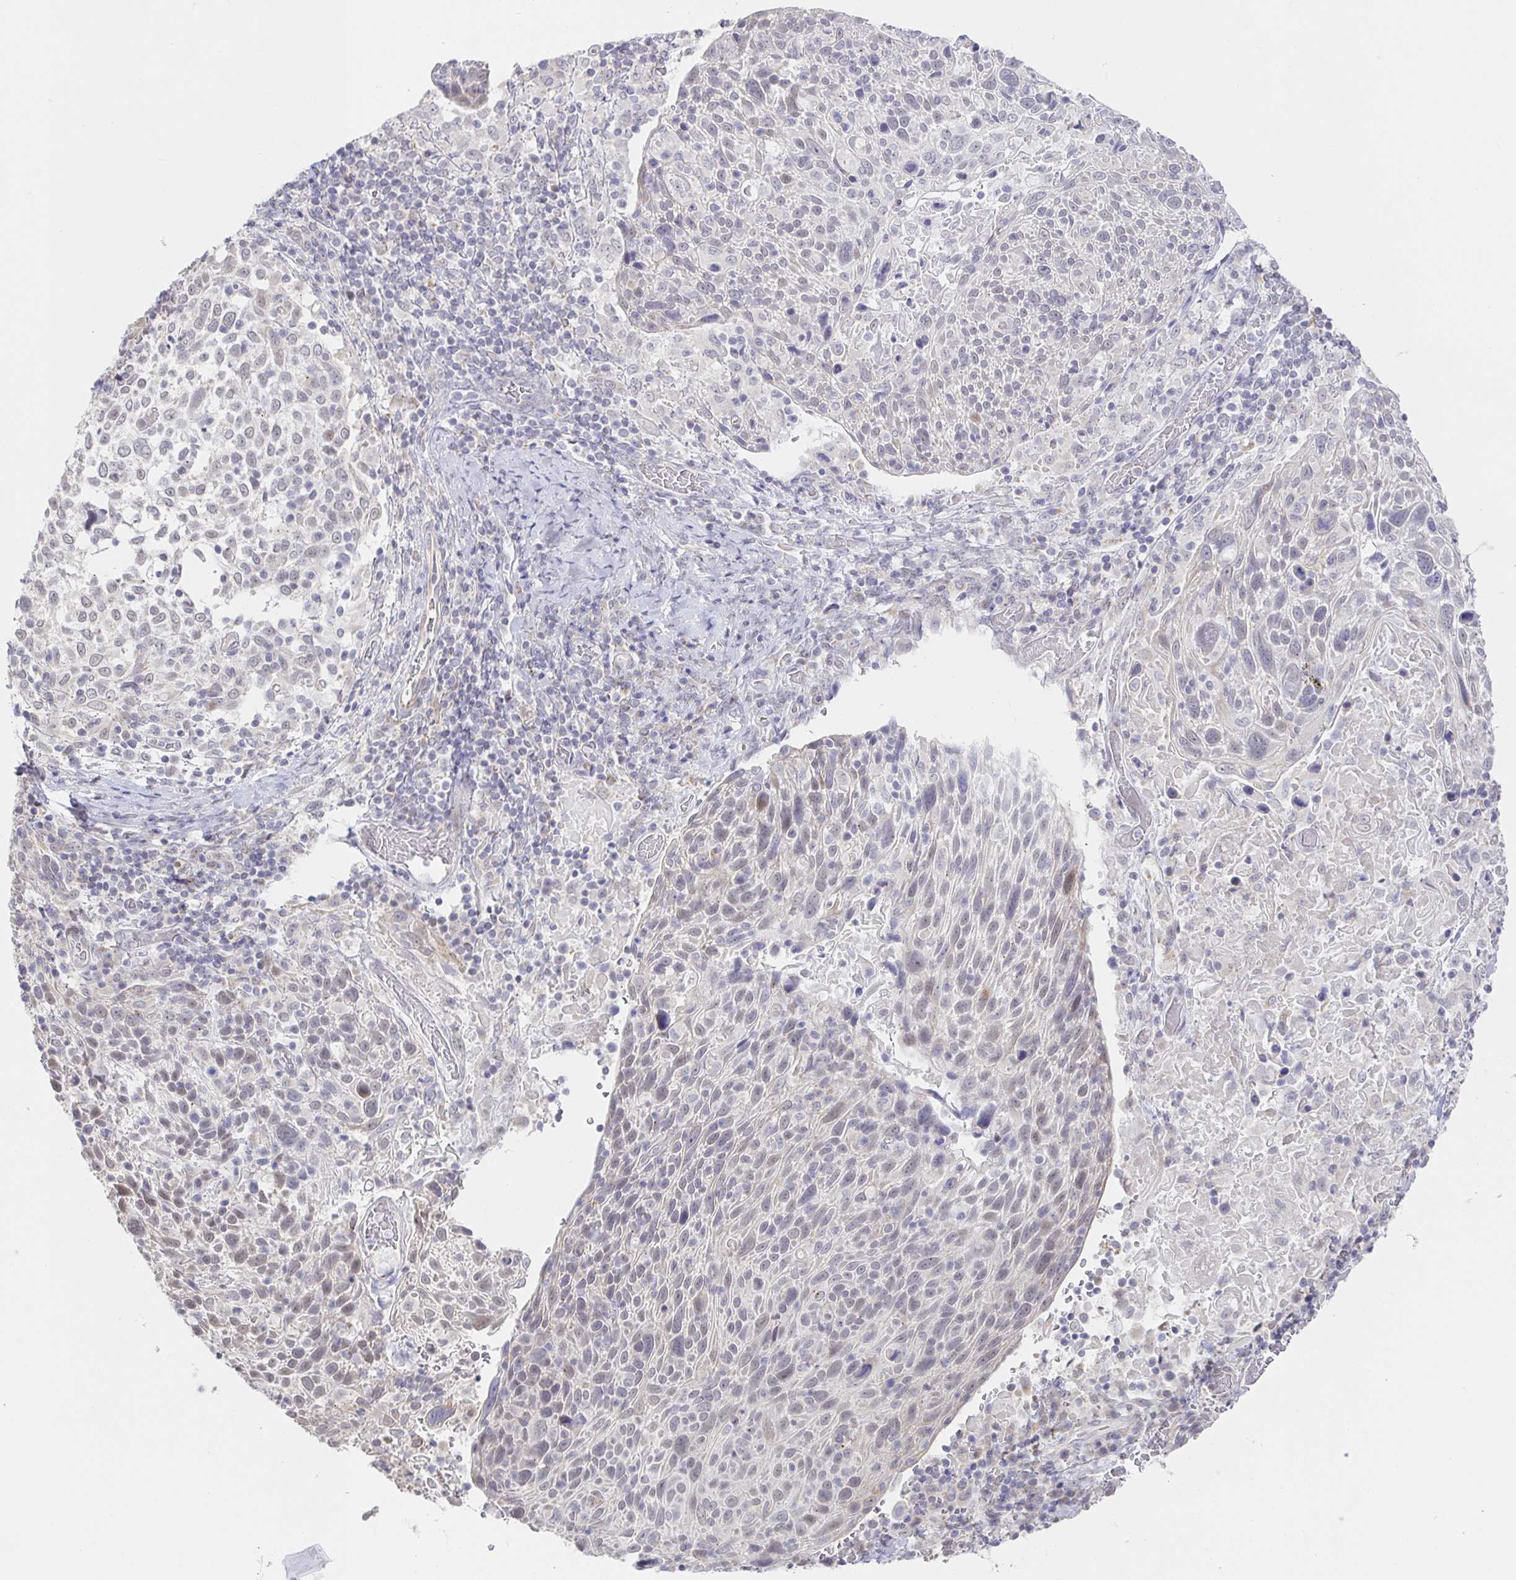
{"staining": {"intensity": "negative", "quantity": "none", "location": "none"}, "tissue": "cervical cancer", "cell_type": "Tumor cells", "image_type": "cancer", "snomed": [{"axis": "morphology", "description": "Squamous cell carcinoma, NOS"}, {"axis": "topography", "description": "Cervix"}], "caption": "Immunohistochemistry (IHC) photomicrograph of squamous cell carcinoma (cervical) stained for a protein (brown), which reveals no expression in tumor cells.", "gene": "CIT", "patient": {"sex": "female", "age": 61}}